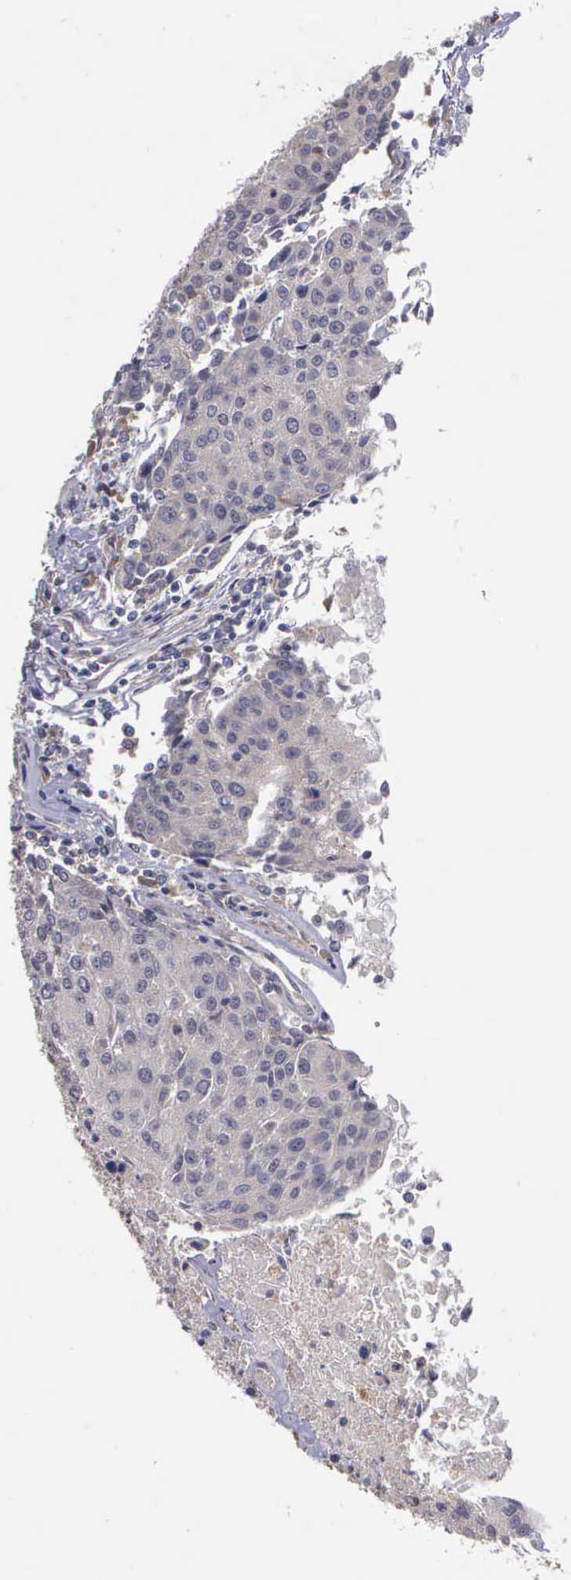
{"staining": {"intensity": "negative", "quantity": "none", "location": "none"}, "tissue": "urothelial cancer", "cell_type": "Tumor cells", "image_type": "cancer", "snomed": [{"axis": "morphology", "description": "Urothelial carcinoma, High grade"}, {"axis": "topography", "description": "Urinary bladder"}], "caption": "The image exhibits no significant positivity in tumor cells of high-grade urothelial carcinoma.", "gene": "RTL10", "patient": {"sex": "female", "age": 85}}